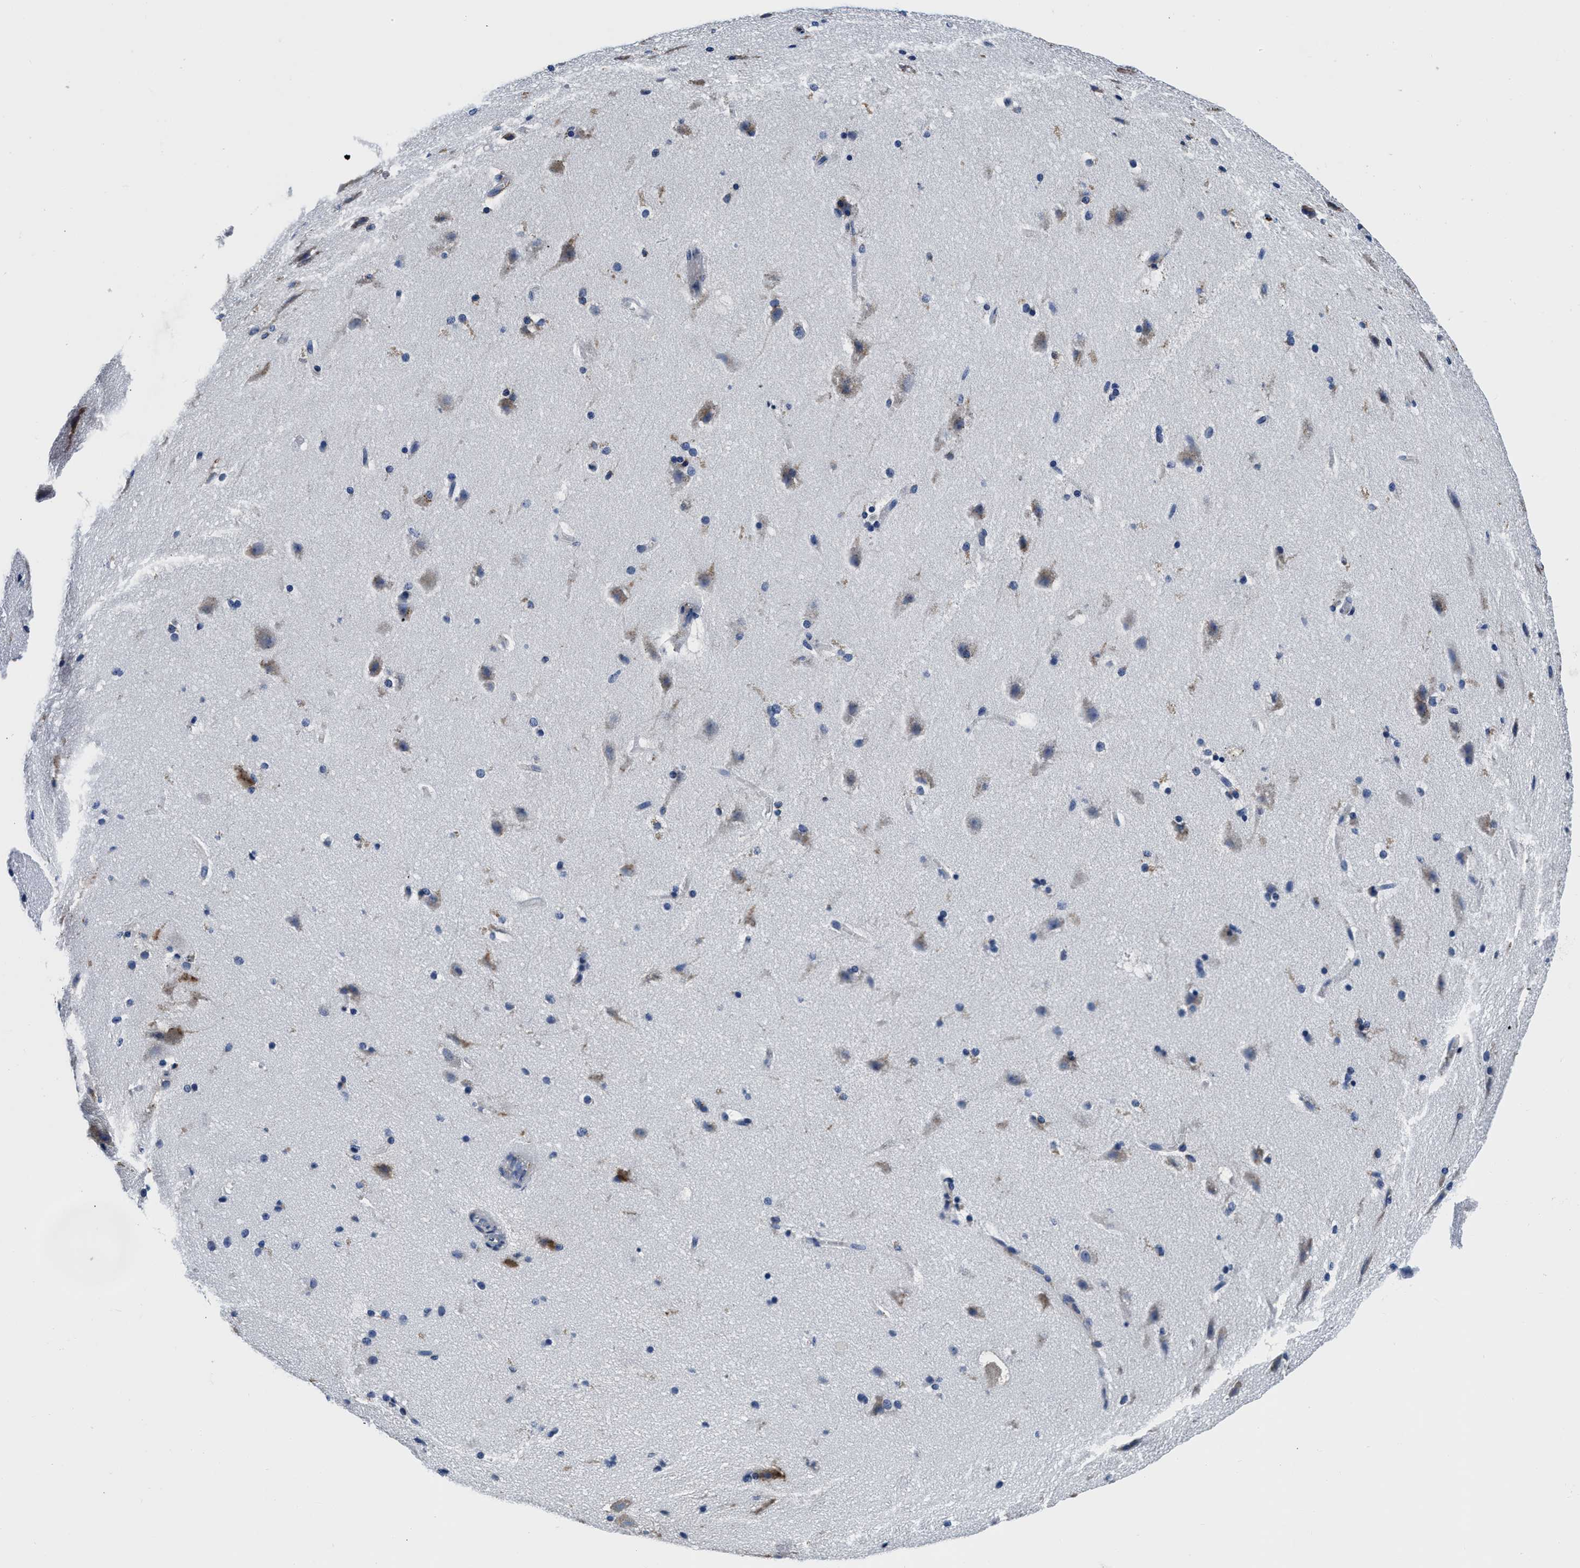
{"staining": {"intensity": "negative", "quantity": "none", "location": "none"}, "tissue": "cerebral cortex", "cell_type": "Endothelial cells", "image_type": "normal", "snomed": [{"axis": "morphology", "description": "Normal tissue, NOS"}, {"axis": "topography", "description": "Cerebral cortex"}, {"axis": "topography", "description": "Hippocampus"}], "caption": "High magnification brightfield microscopy of unremarkable cerebral cortex stained with DAB (3,3'-diaminobenzidine) (brown) and counterstained with hematoxylin (blue): endothelial cells show no significant expression. (DAB immunohistochemistry (IHC) with hematoxylin counter stain).", "gene": "GRN", "patient": {"sex": "female", "age": 19}}